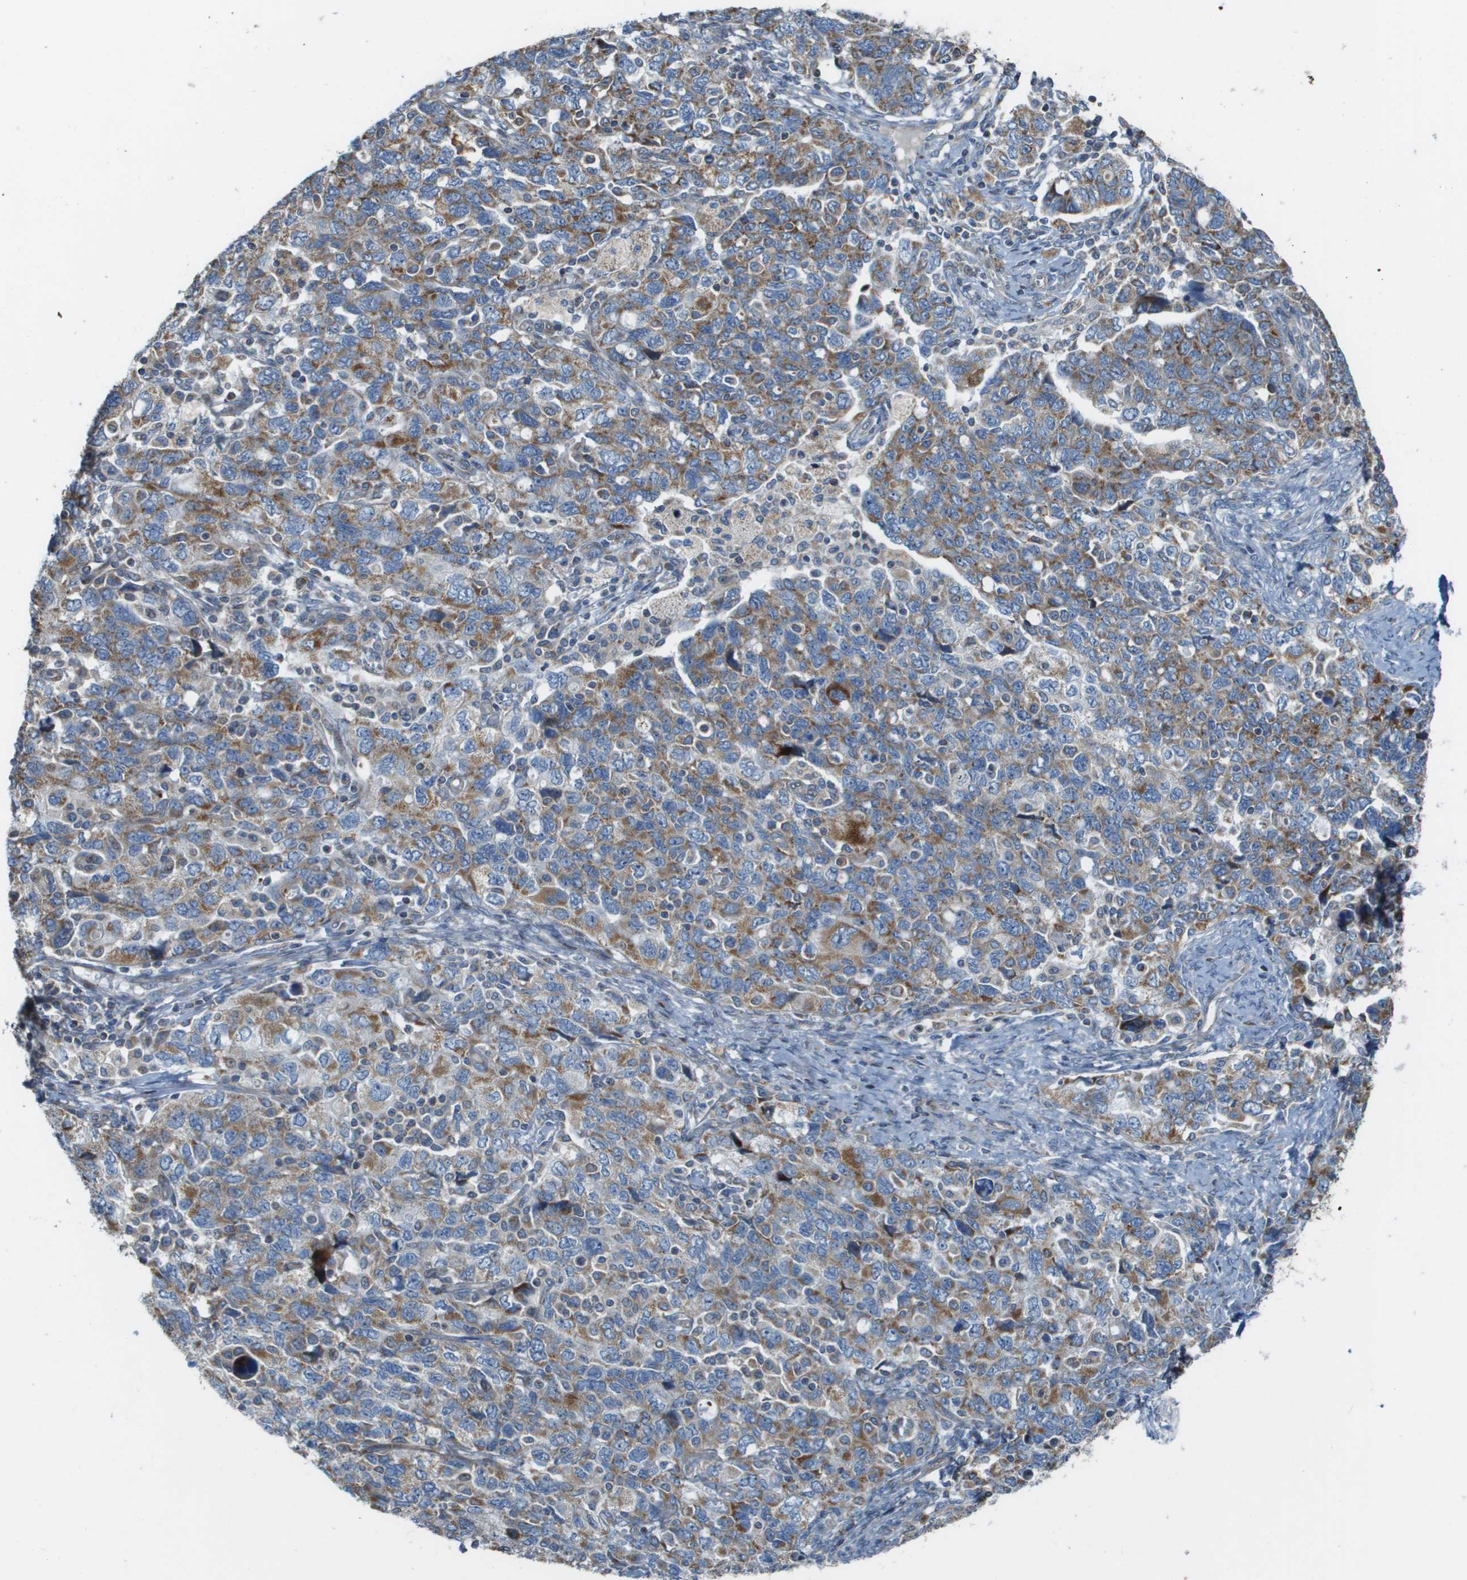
{"staining": {"intensity": "moderate", "quantity": "25%-75%", "location": "cytoplasmic/membranous"}, "tissue": "ovarian cancer", "cell_type": "Tumor cells", "image_type": "cancer", "snomed": [{"axis": "morphology", "description": "Carcinoma, NOS"}, {"axis": "morphology", "description": "Cystadenocarcinoma, serous, NOS"}, {"axis": "topography", "description": "Ovary"}], "caption": "This micrograph reveals ovarian cancer (serous cystadenocarcinoma) stained with IHC to label a protein in brown. The cytoplasmic/membranous of tumor cells show moderate positivity for the protein. Nuclei are counter-stained blue.", "gene": "MGAT3", "patient": {"sex": "female", "age": 69}}